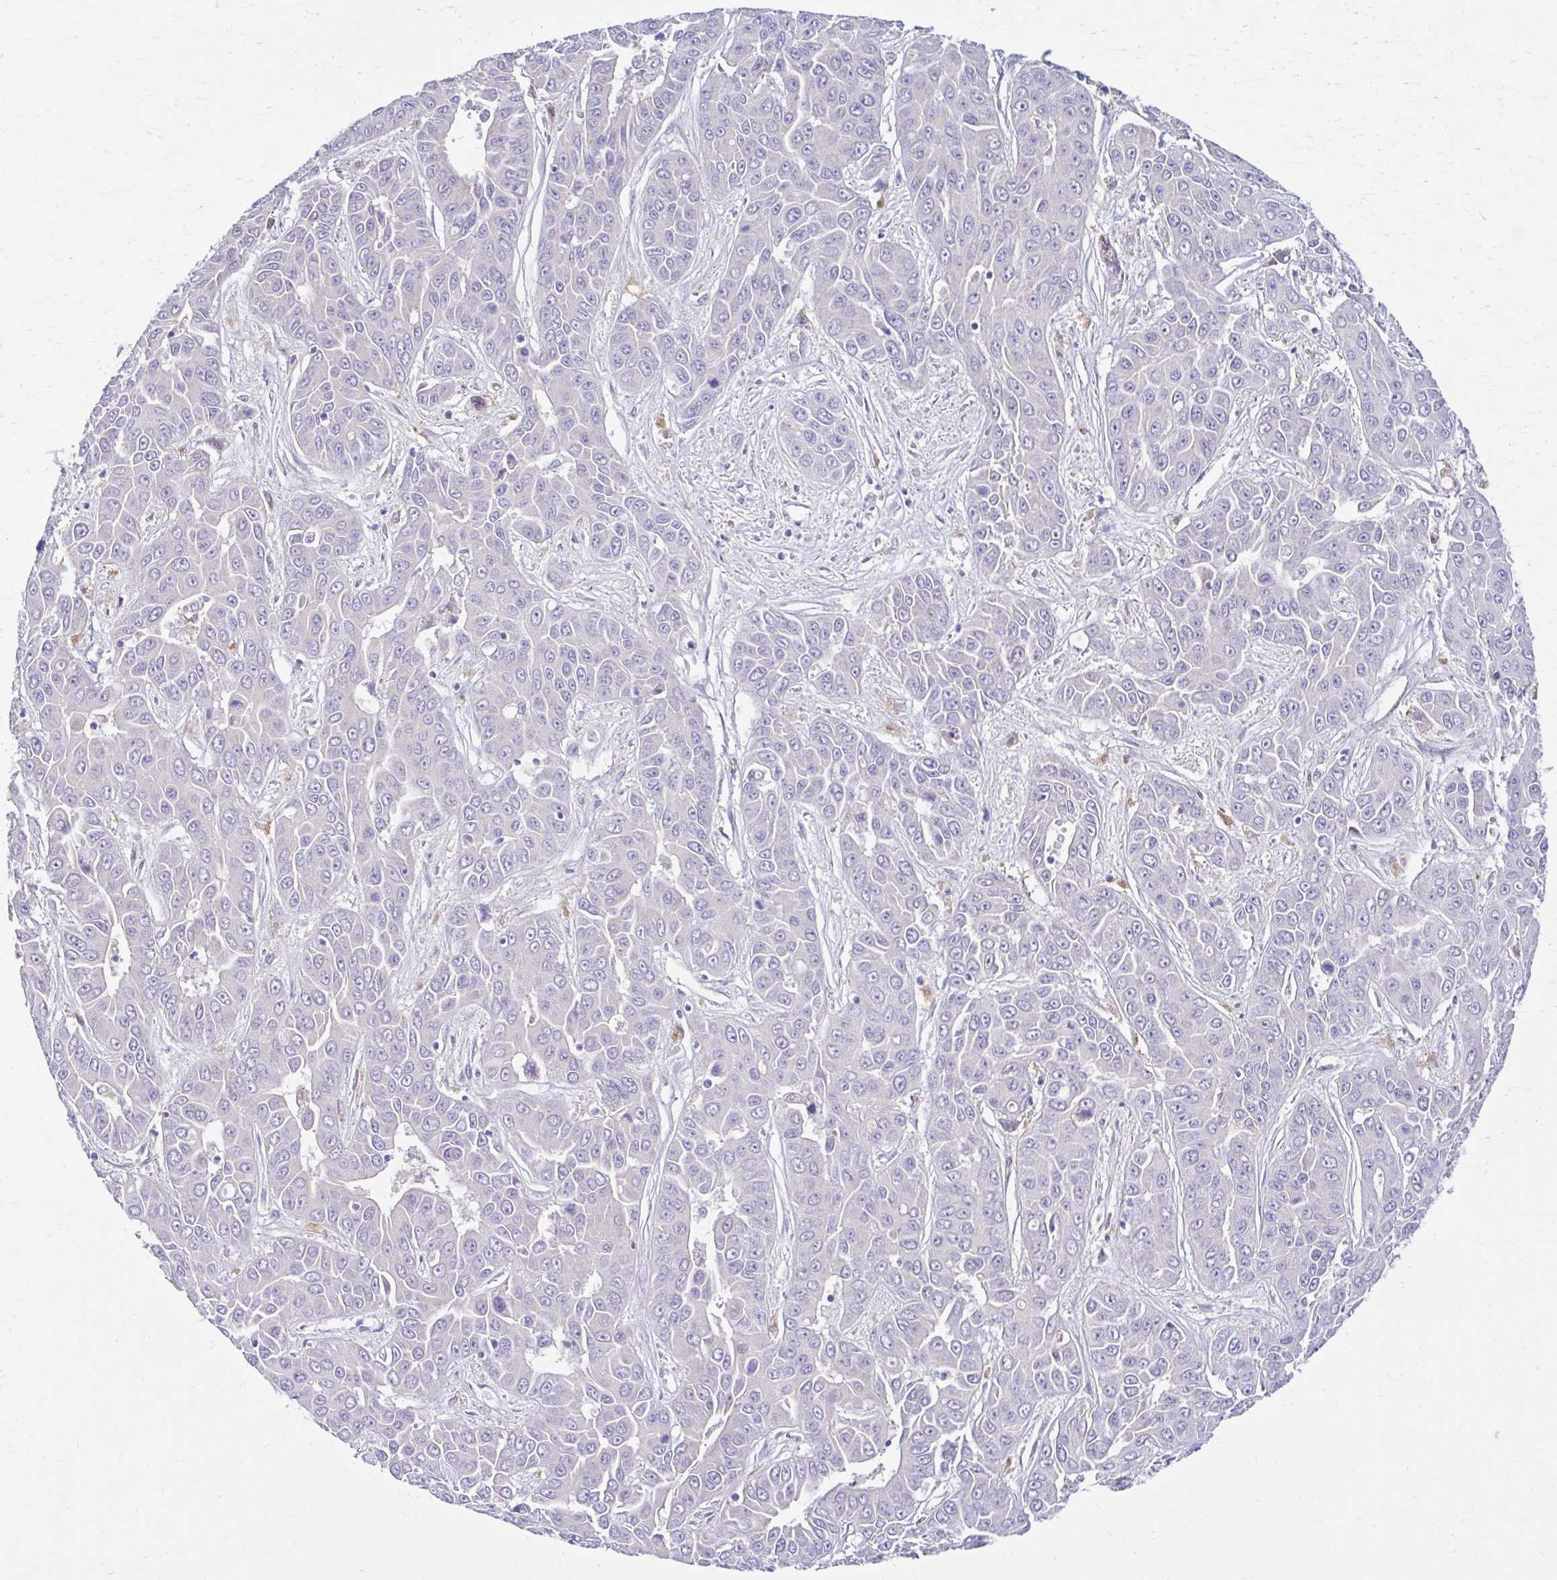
{"staining": {"intensity": "negative", "quantity": "none", "location": "none"}, "tissue": "liver cancer", "cell_type": "Tumor cells", "image_type": "cancer", "snomed": [{"axis": "morphology", "description": "Cholangiocarcinoma"}, {"axis": "topography", "description": "Liver"}], "caption": "Tumor cells show no significant protein positivity in liver cholangiocarcinoma.", "gene": "ZNF33A", "patient": {"sex": "female", "age": 52}}